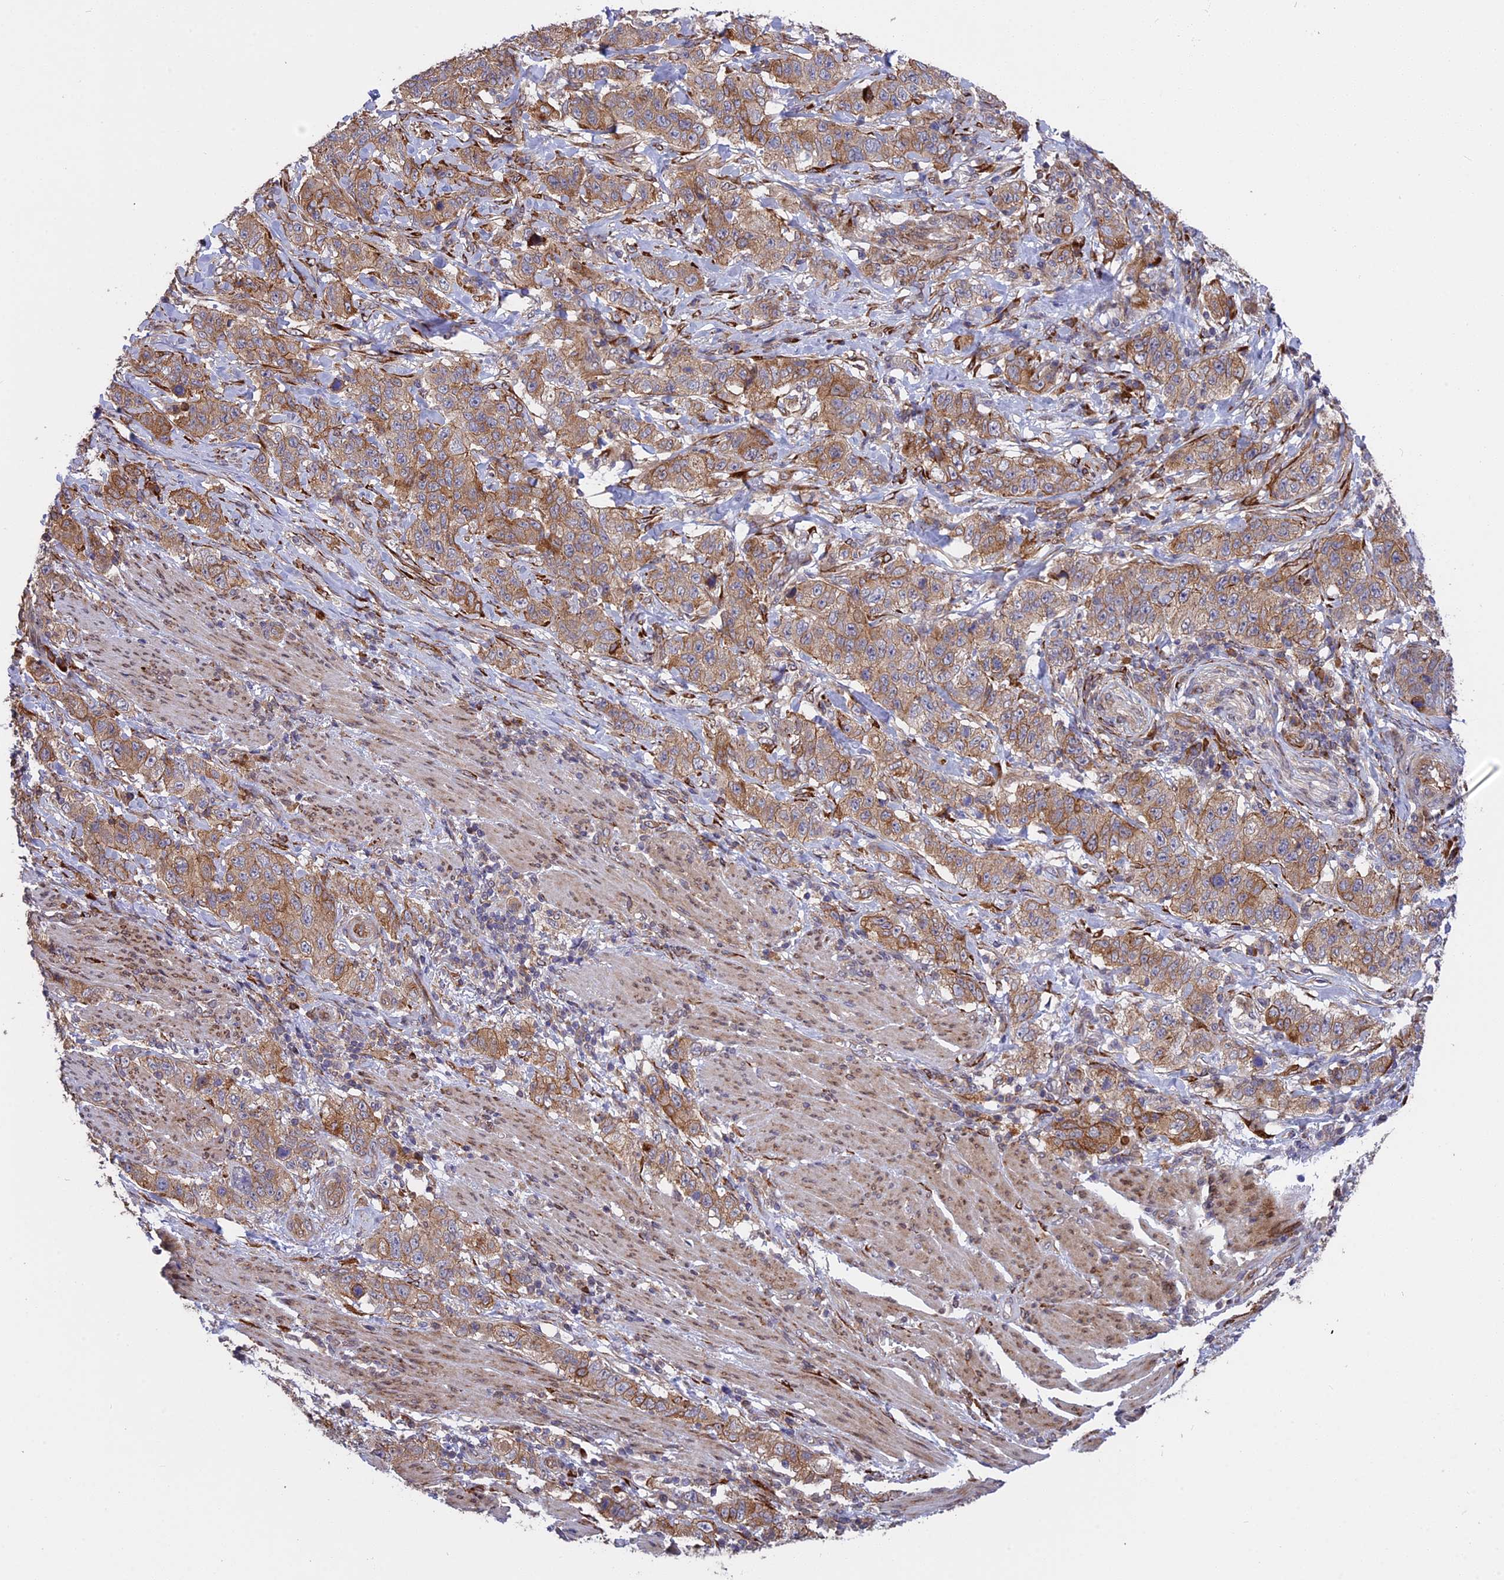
{"staining": {"intensity": "moderate", "quantity": ">75%", "location": "cytoplasmic/membranous"}, "tissue": "stomach cancer", "cell_type": "Tumor cells", "image_type": "cancer", "snomed": [{"axis": "morphology", "description": "Adenocarcinoma, NOS"}, {"axis": "topography", "description": "Stomach"}], "caption": "An image of human stomach adenocarcinoma stained for a protein exhibits moderate cytoplasmic/membranous brown staining in tumor cells.", "gene": "DDX60L", "patient": {"sex": "male", "age": 48}}